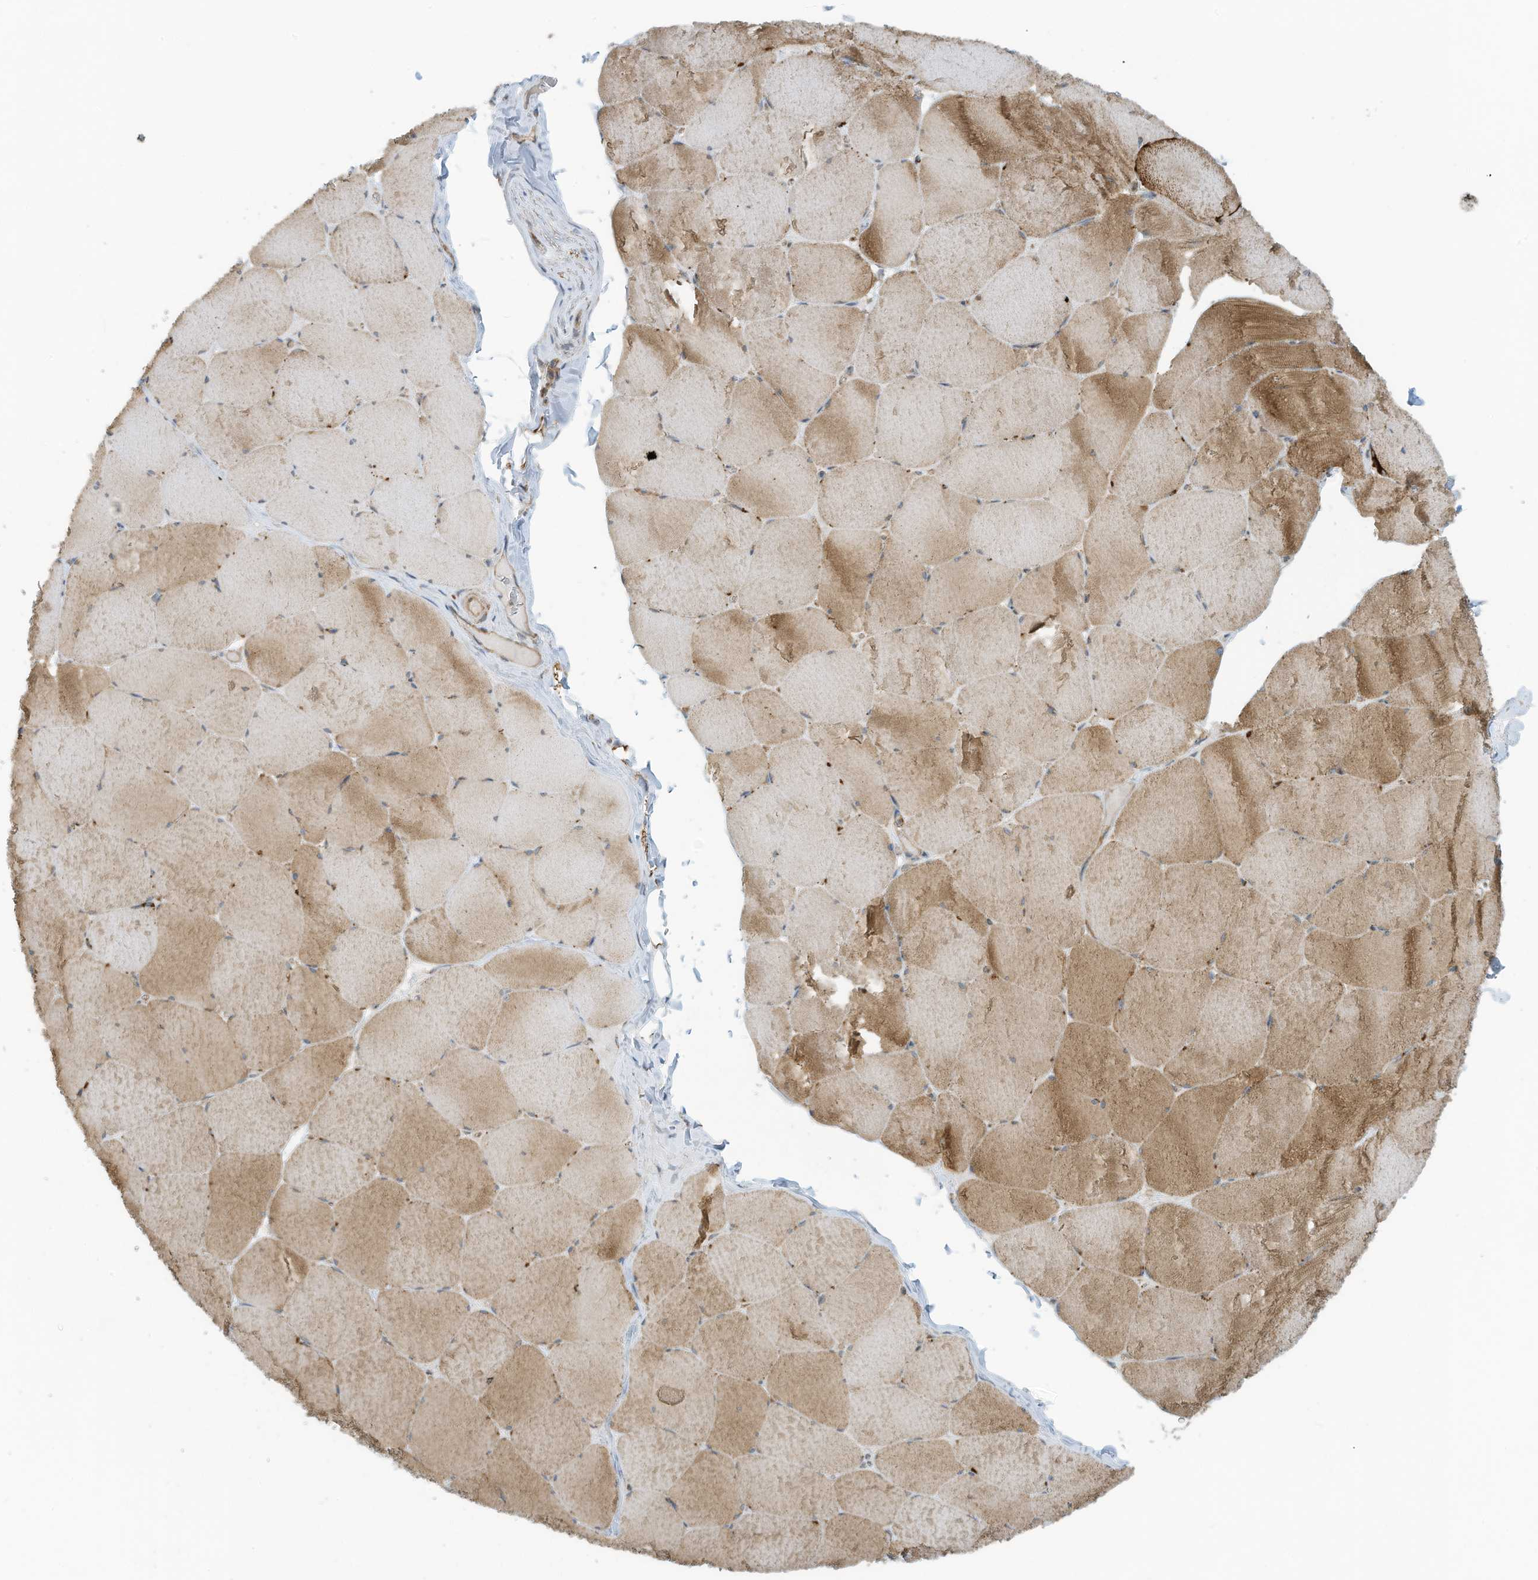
{"staining": {"intensity": "moderate", "quantity": "25%-75%", "location": "cytoplasmic/membranous"}, "tissue": "skeletal muscle", "cell_type": "Myocytes", "image_type": "normal", "snomed": [{"axis": "morphology", "description": "Normal tissue, NOS"}, {"axis": "topography", "description": "Skeletal muscle"}, {"axis": "topography", "description": "Head-Neck"}], "caption": "A micrograph showing moderate cytoplasmic/membranous staining in about 25%-75% of myocytes in unremarkable skeletal muscle, as visualized by brown immunohistochemical staining.", "gene": "METTL6", "patient": {"sex": "male", "age": 66}}